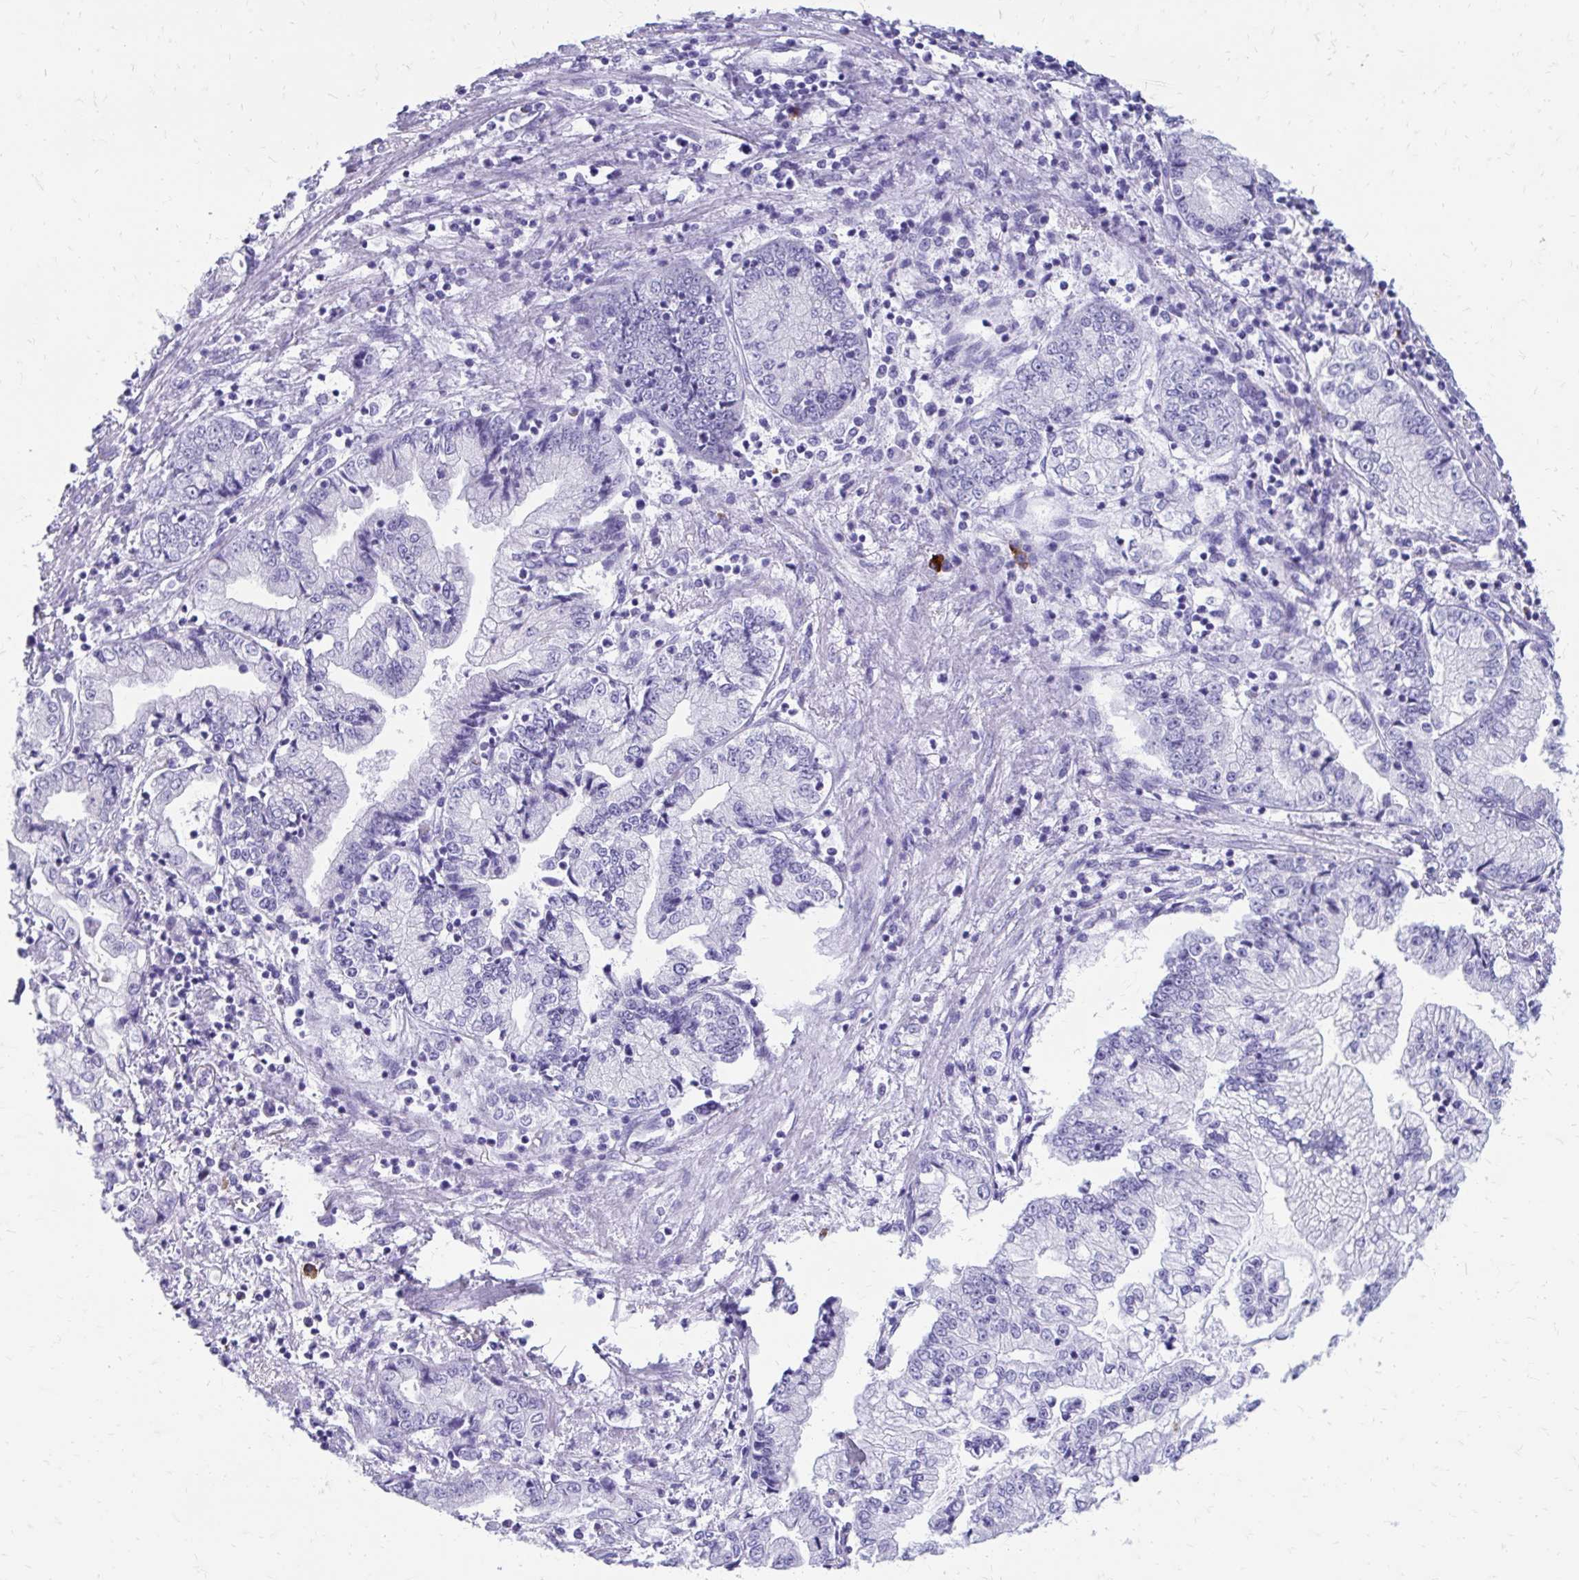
{"staining": {"intensity": "negative", "quantity": "none", "location": "none"}, "tissue": "stomach cancer", "cell_type": "Tumor cells", "image_type": "cancer", "snomed": [{"axis": "morphology", "description": "Adenocarcinoma, NOS"}, {"axis": "topography", "description": "Stomach, upper"}], "caption": "Histopathology image shows no protein expression in tumor cells of adenocarcinoma (stomach) tissue.", "gene": "SATL1", "patient": {"sex": "female", "age": 74}}